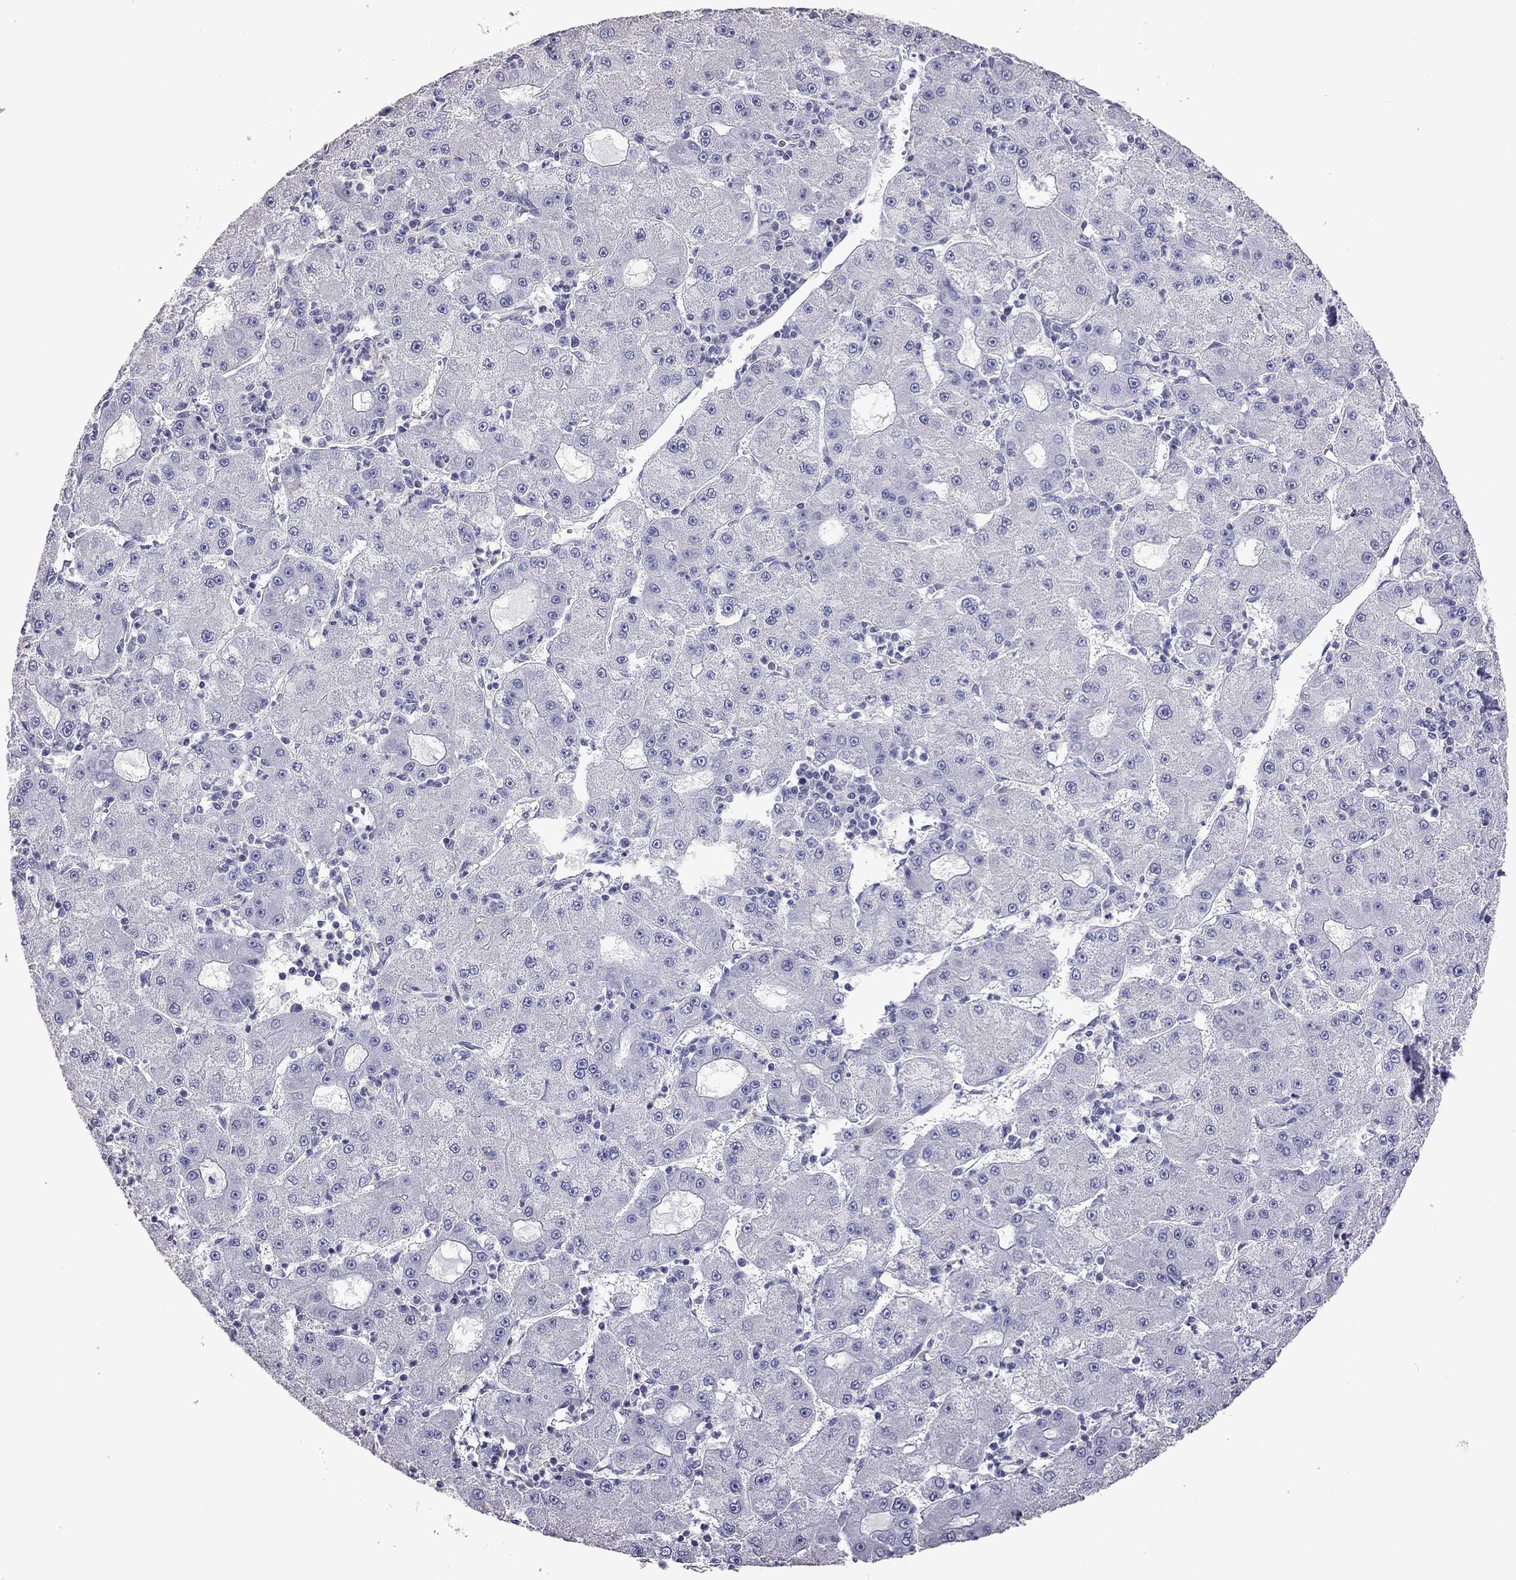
{"staining": {"intensity": "negative", "quantity": "none", "location": "none"}, "tissue": "liver cancer", "cell_type": "Tumor cells", "image_type": "cancer", "snomed": [{"axis": "morphology", "description": "Carcinoma, Hepatocellular, NOS"}, {"axis": "topography", "description": "Liver"}], "caption": "This image is of liver cancer (hepatocellular carcinoma) stained with immunohistochemistry (IHC) to label a protein in brown with the nuclei are counter-stained blue. There is no staining in tumor cells.", "gene": "FEZ1", "patient": {"sex": "male", "age": 73}}